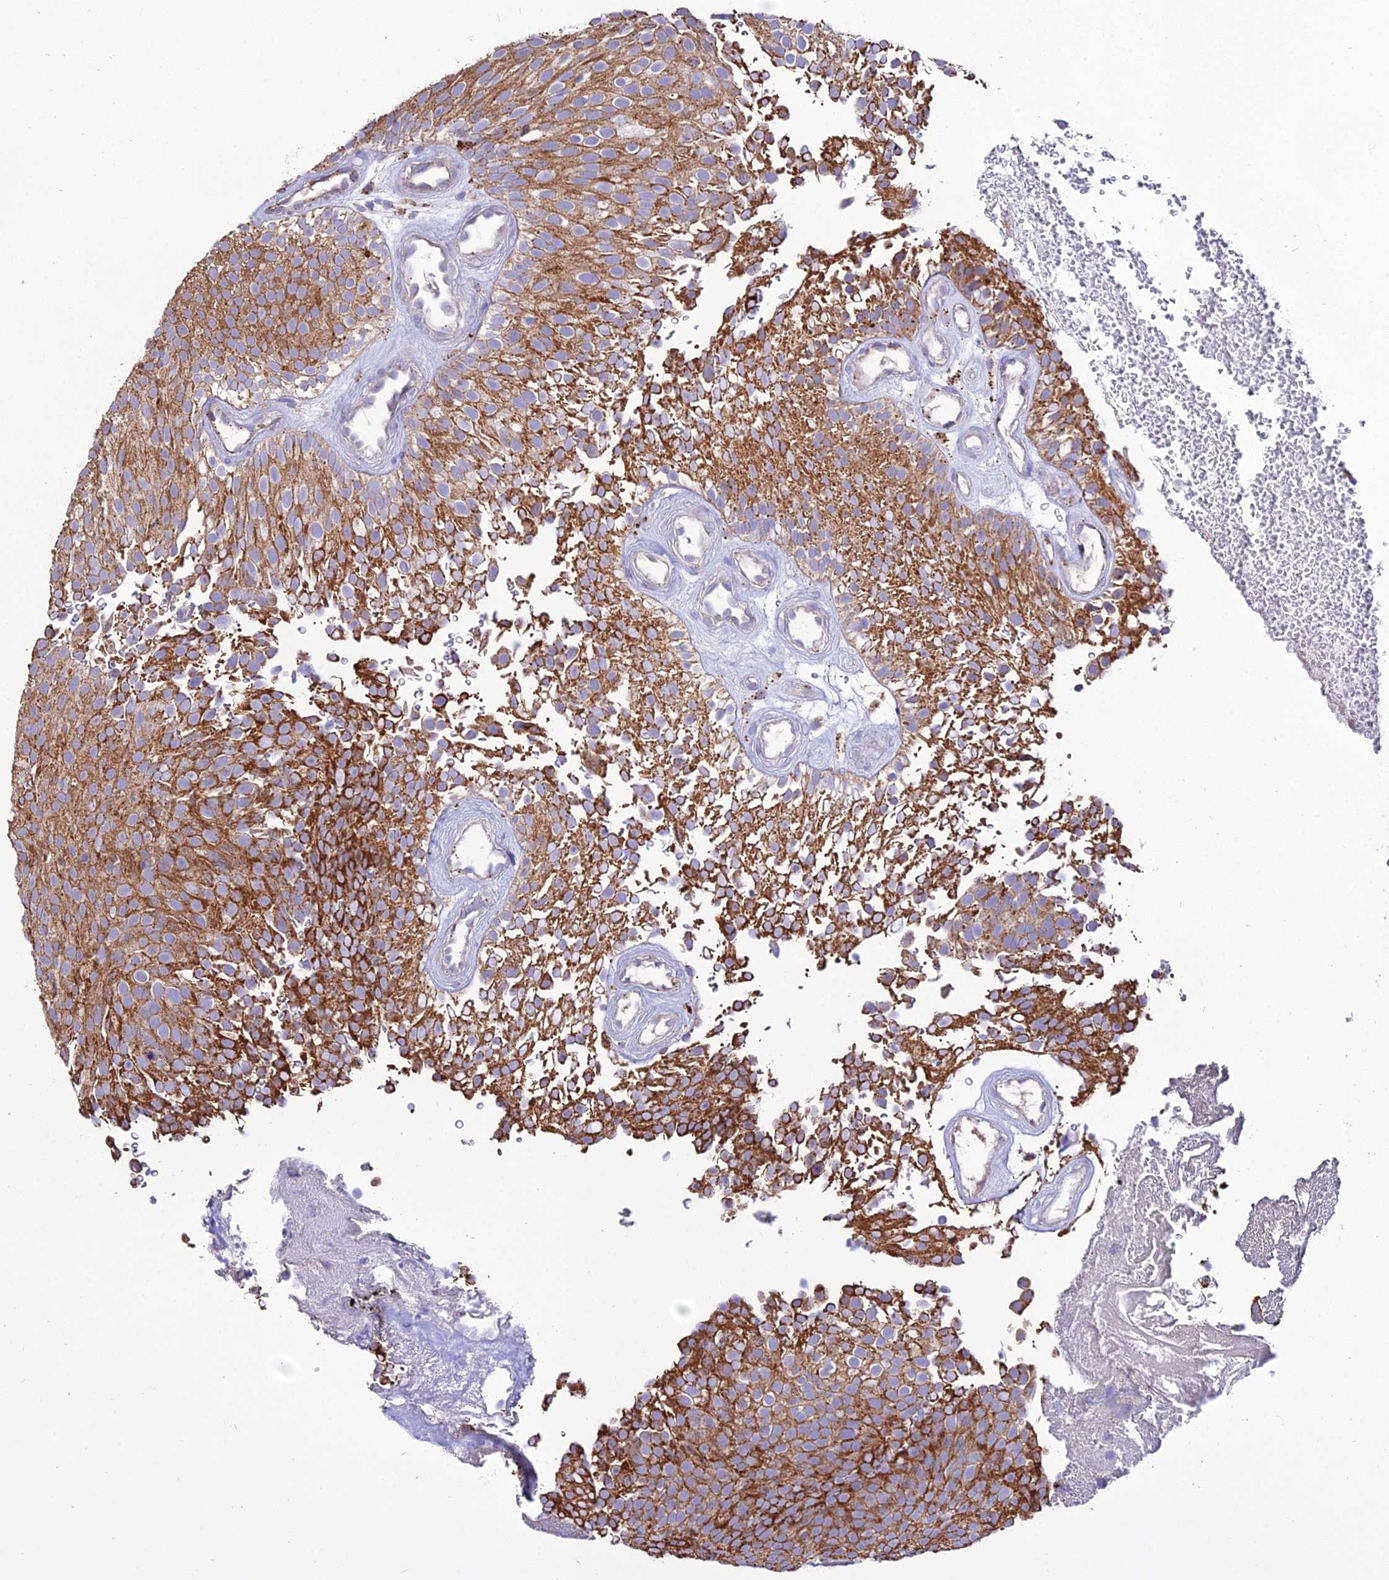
{"staining": {"intensity": "moderate", "quantity": ">75%", "location": "cytoplasmic/membranous"}, "tissue": "urothelial cancer", "cell_type": "Tumor cells", "image_type": "cancer", "snomed": [{"axis": "morphology", "description": "Urothelial carcinoma, Low grade"}, {"axis": "topography", "description": "Urinary bladder"}], "caption": "This micrograph exhibits IHC staining of human low-grade urothelial carcinoma, with medium moderate cytoplasmic/membranous positivity in approximately >75% of tumor cells.", "gene": "PNLIPRP3", "patient": {"sex": "male", "age": 78}}